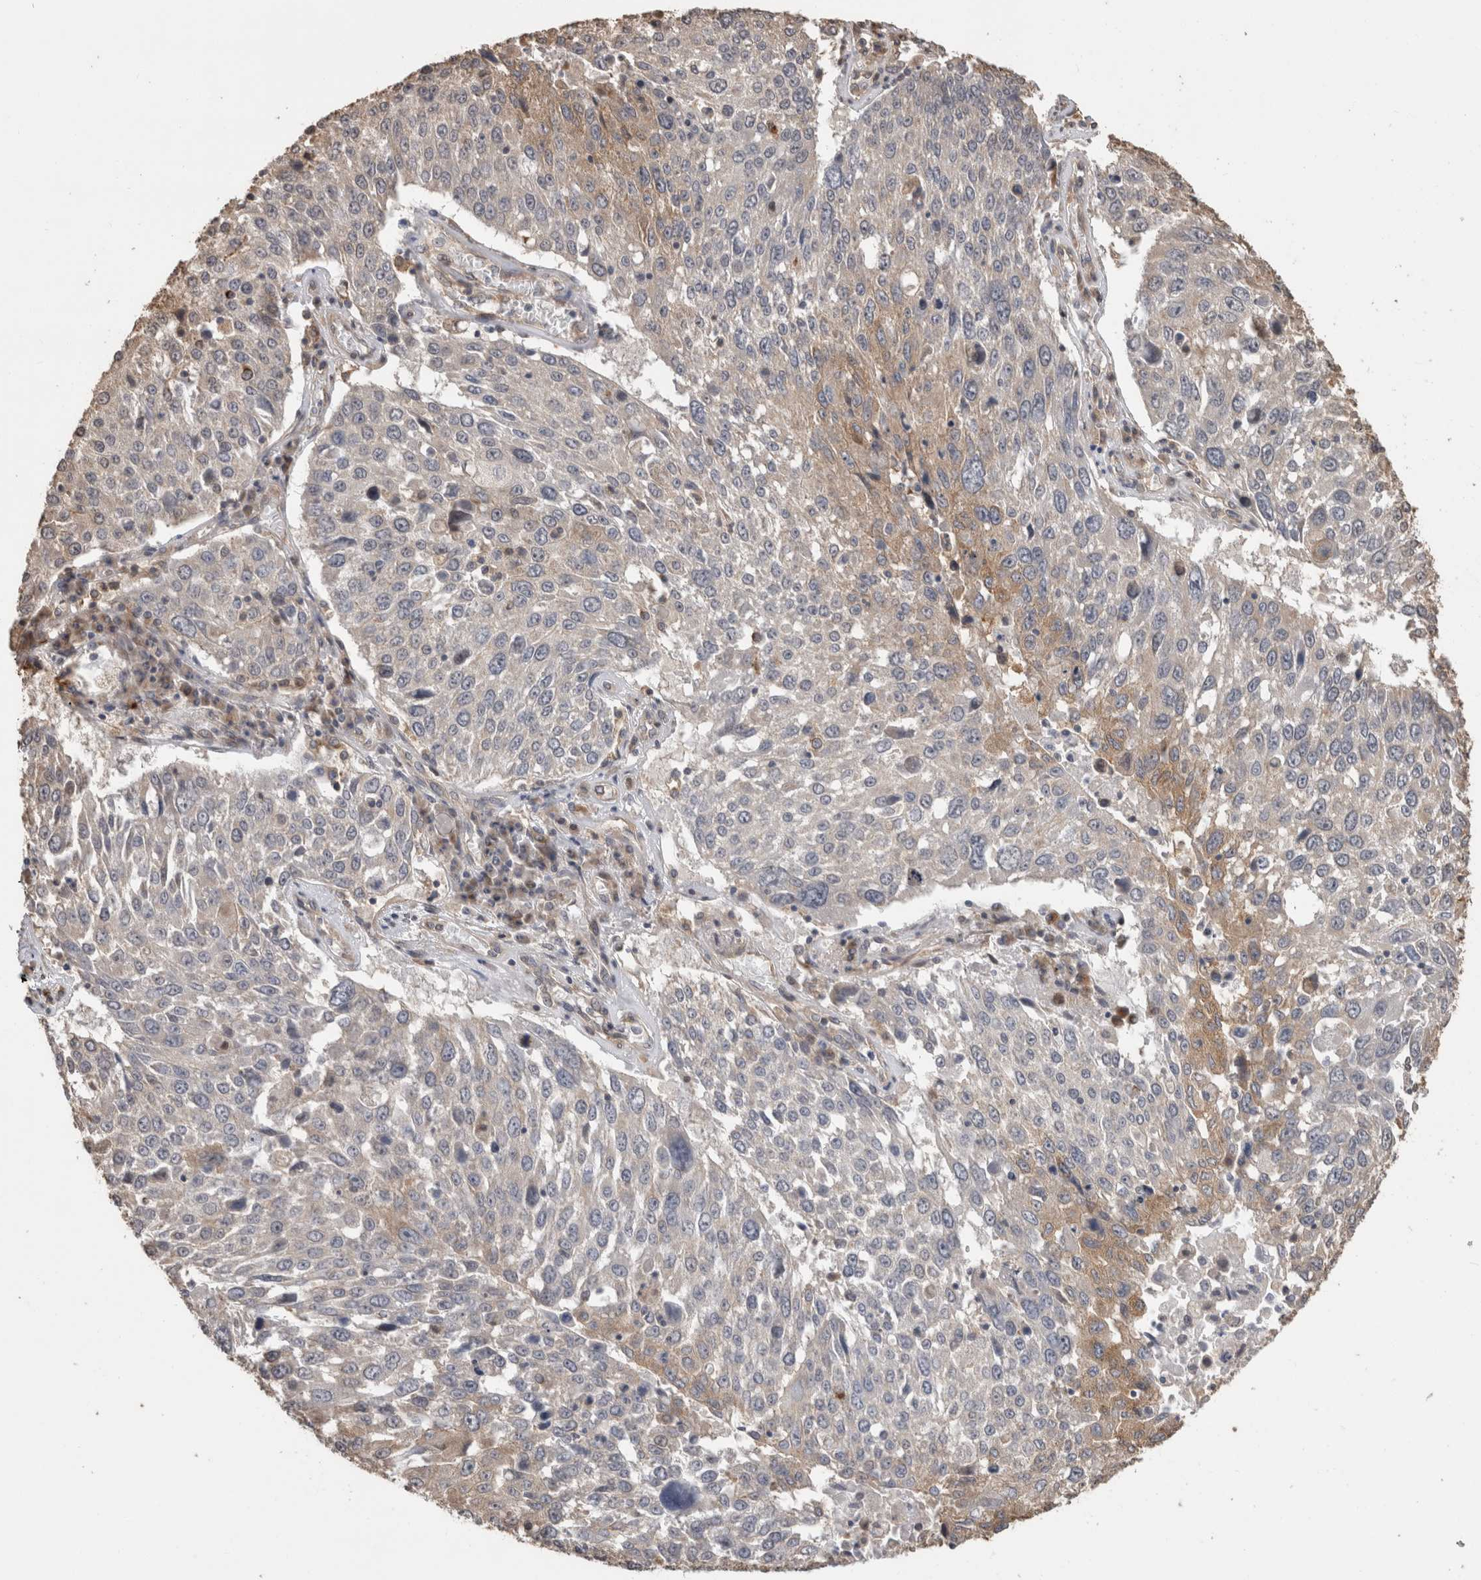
{"staining": {"intensity": "moderate", "quantity": "<25%", "location": "cytoplasmic/membranous"}, "tissue": "lung cancer", "cell_type": "Tumor cells", "image_type": "cancer", "snomed": [{"axis": "morphology", "description": "Squamous cell carcinoma, NOS"}, {"axis": "topography", "description": "Lung"}], "caption": "Tumor cells display moderate cytoplasmic/membranous expression in approximately <25% of cells in lung cancer (squamous cell carcinoma).", "gene": "CLIP1", "patient": {"sex": "male", "age": 65}}